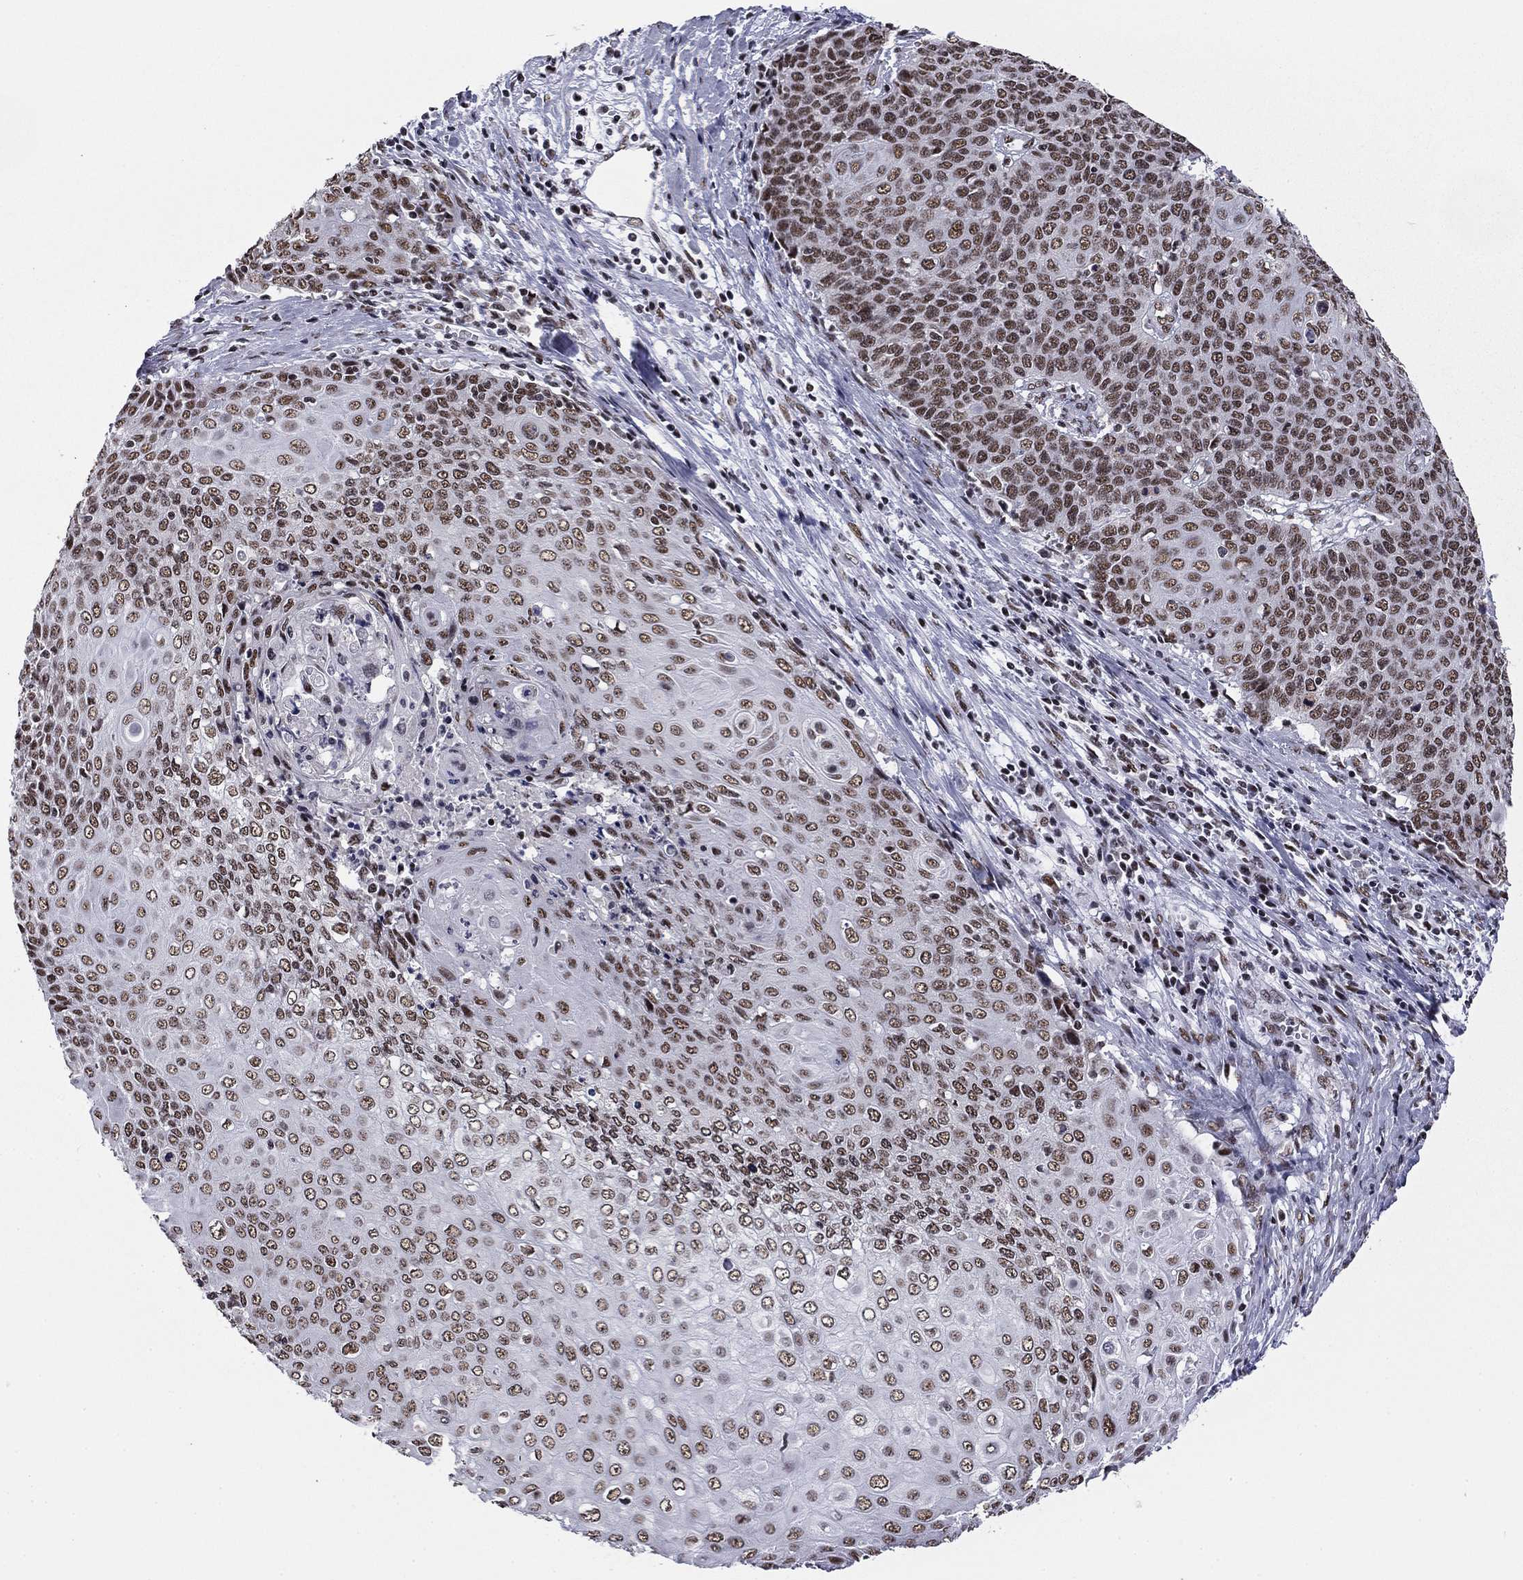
{"staining": {"intensity": "moderate", "quantity": ">75%", "location": "nuclear"}, "tissue": "cervical cancer", "cell_type": "Tumor cells", "image_type": "cancer", "snomed": [{"axis": "morphology", "description": "Squamous cell carcinoma, NOS"}, {"axis": "topography", "description": "Cervix"}], "caption": "High-power microscopy captured an immunohistochemistry (IHC) histopathology image of cervical cancer, revealing moderate nuclear positivity in about >75% of tumor cells.", "gene": "ETV5", "patient": {"sex": "female", "age": 39}}